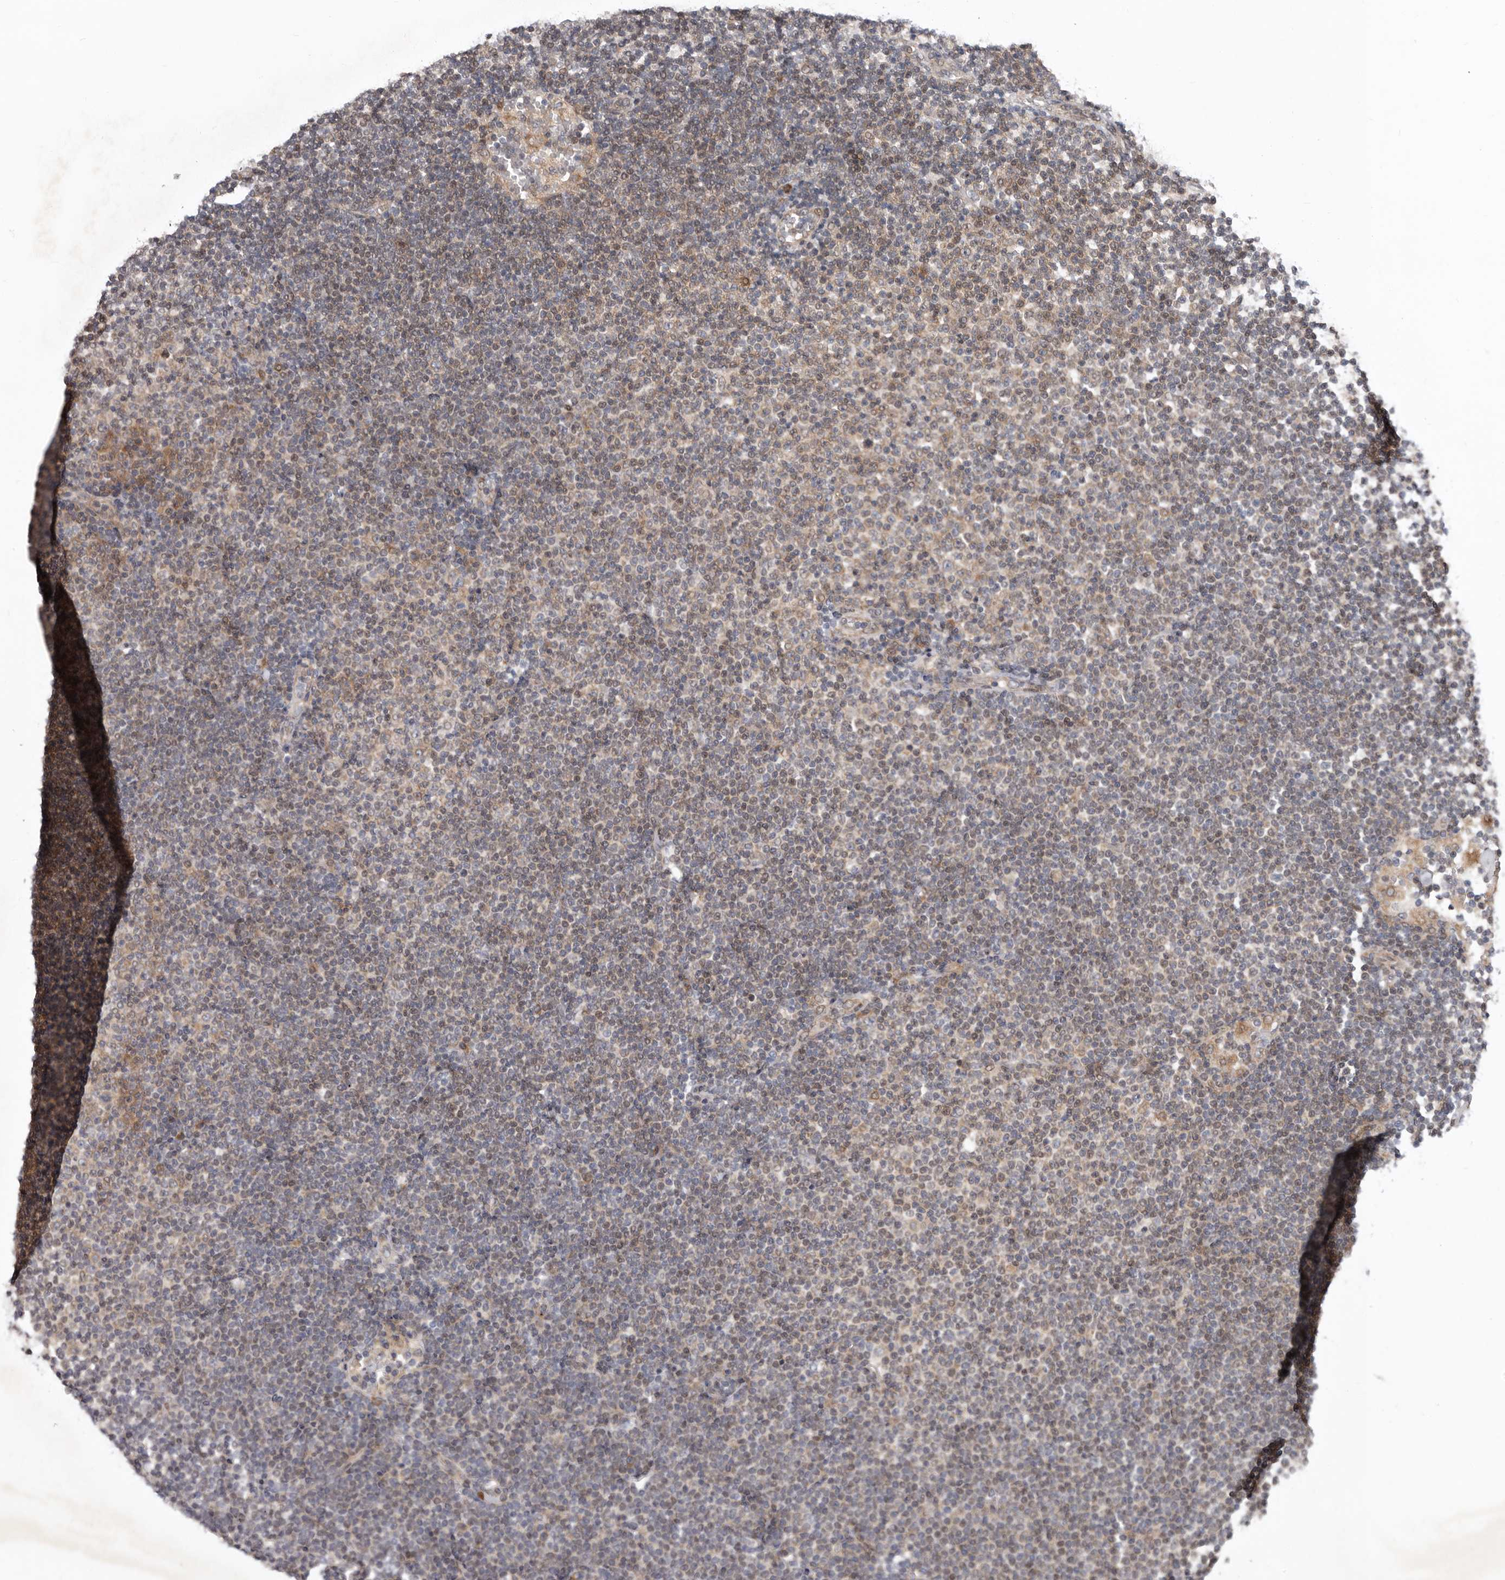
{"staining": {"intensity": "weak", "quantity": "25%-75%", "location": "cytoplasmic/membranous"}, "tissue": "lymphoma", "cell_type": "Tumor cells", "image_type": "cancer", "snomed": [{"axis": "morphology", "description": "Malignant lymphoma, non-Hodgkin's type, Low grade"}, {"axis": "topography", "description": "Lymph node"}], "caption": "The image shows a brown stain indicating the presence of a protein in the cytoplasmic/membranous of tumor cells in malignant lymphoma, non-Hodgkin's type (low-grade). The staining is performed using DAB brown chromogen to label protein expression. The nuclei are counter-stained blue using hematoxylin.", "gene": "CHML", "patient": {"sex": "female", "age": 53}}